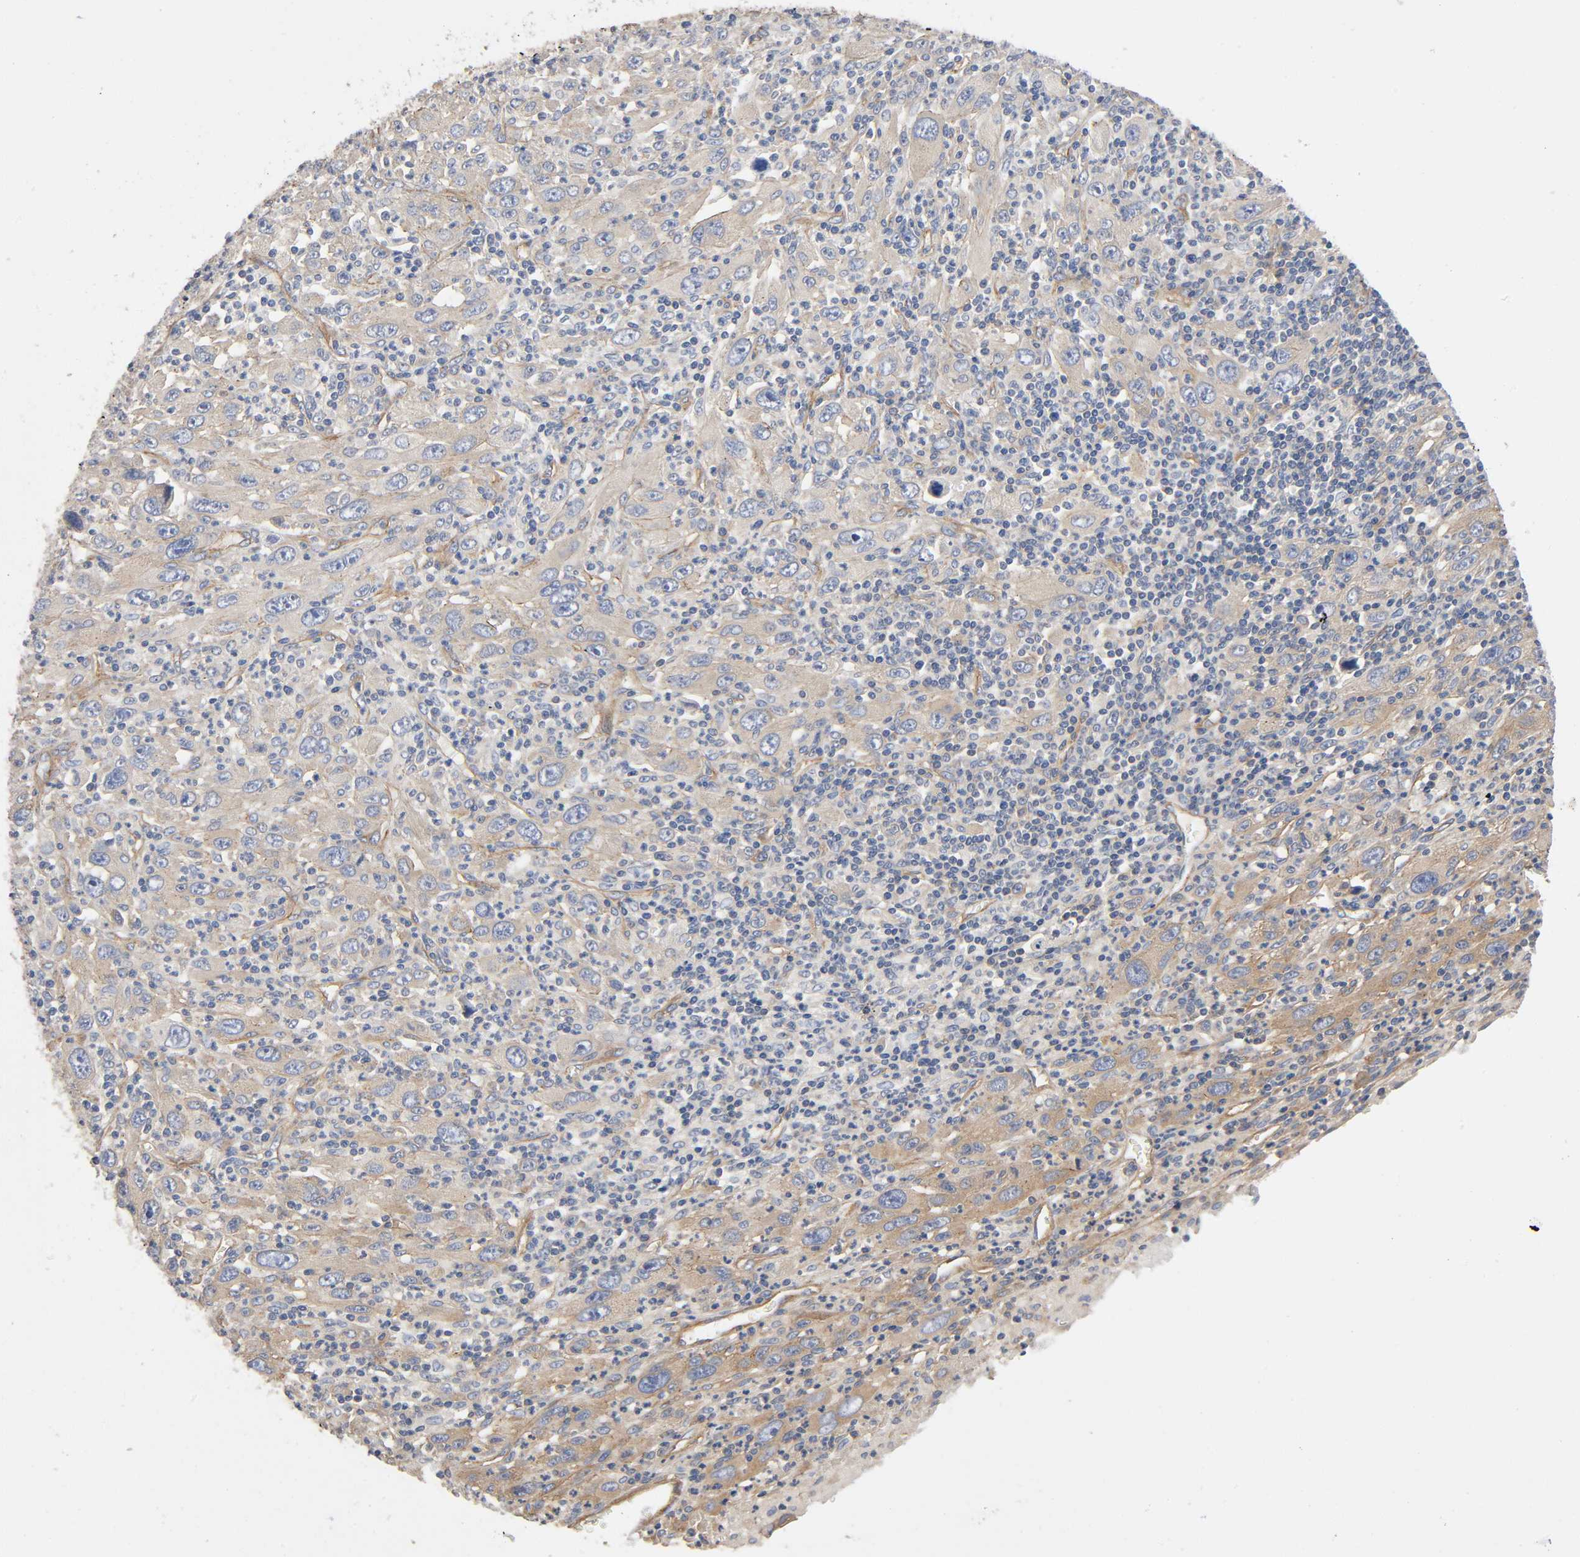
{"staining": {"intensity": "weak", "quantity": "25%-75%", "location": "cytoplasmic/membranous"}, "tissue": "melanoma", "cell_type": "Tumor cells", "image_type": "cancer", "snomed": [{"axis": "morphology", "description": "Malignant melanoma, Metastatic site"}, {"axis": "topography", "description": "Skin"}], "caption": "A high-resolution photomicrograph shows immunohistochemistry (IHC) staining of melanoma, which demonstrates weak cytoplasmic/membranous staining in approximately 25%-75% of tumor cells.", "gene": "MARS1", "patient": {"sex": "female", "age": 56}}